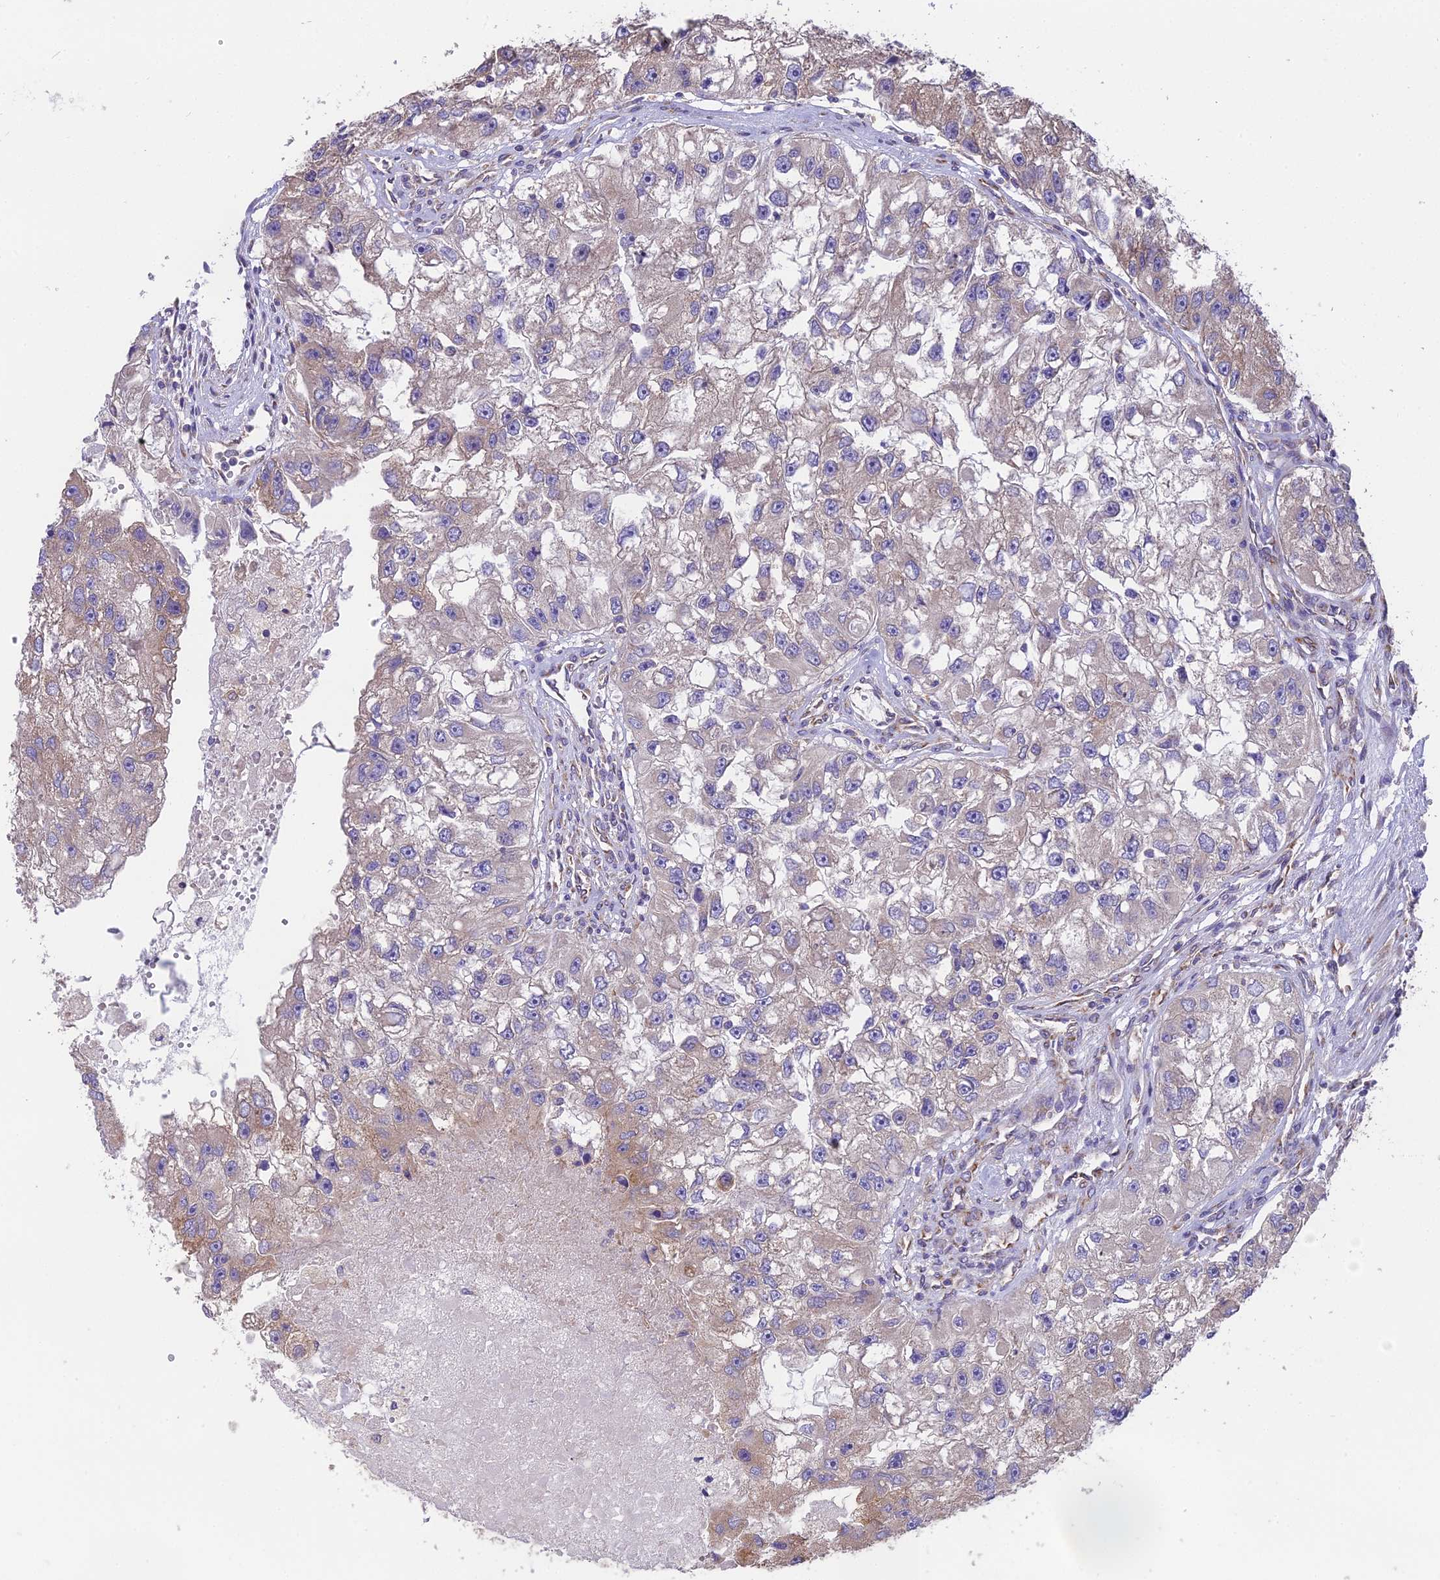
{"staining": {"intensity": "moderate", "quantity": "<25%", "location": "cytoplasmic/membranous"}, "tissue": "renal cancer", "cell_type": "Tumor cells", "image_type": "cancer", "snomed": [{"axis": "morphology", "description": "Adenocarcinoma, NOS"}, {"axis": "topography", "description": "Kidney"}], "caption": "The immunohistochemical stain shows moderate cytoplasmic/membranous staining in tumor cells of renal adenocarcinoma tissue.", "gene": "BLOC1S4", "patient": {"sex": "male", "age": 63}}